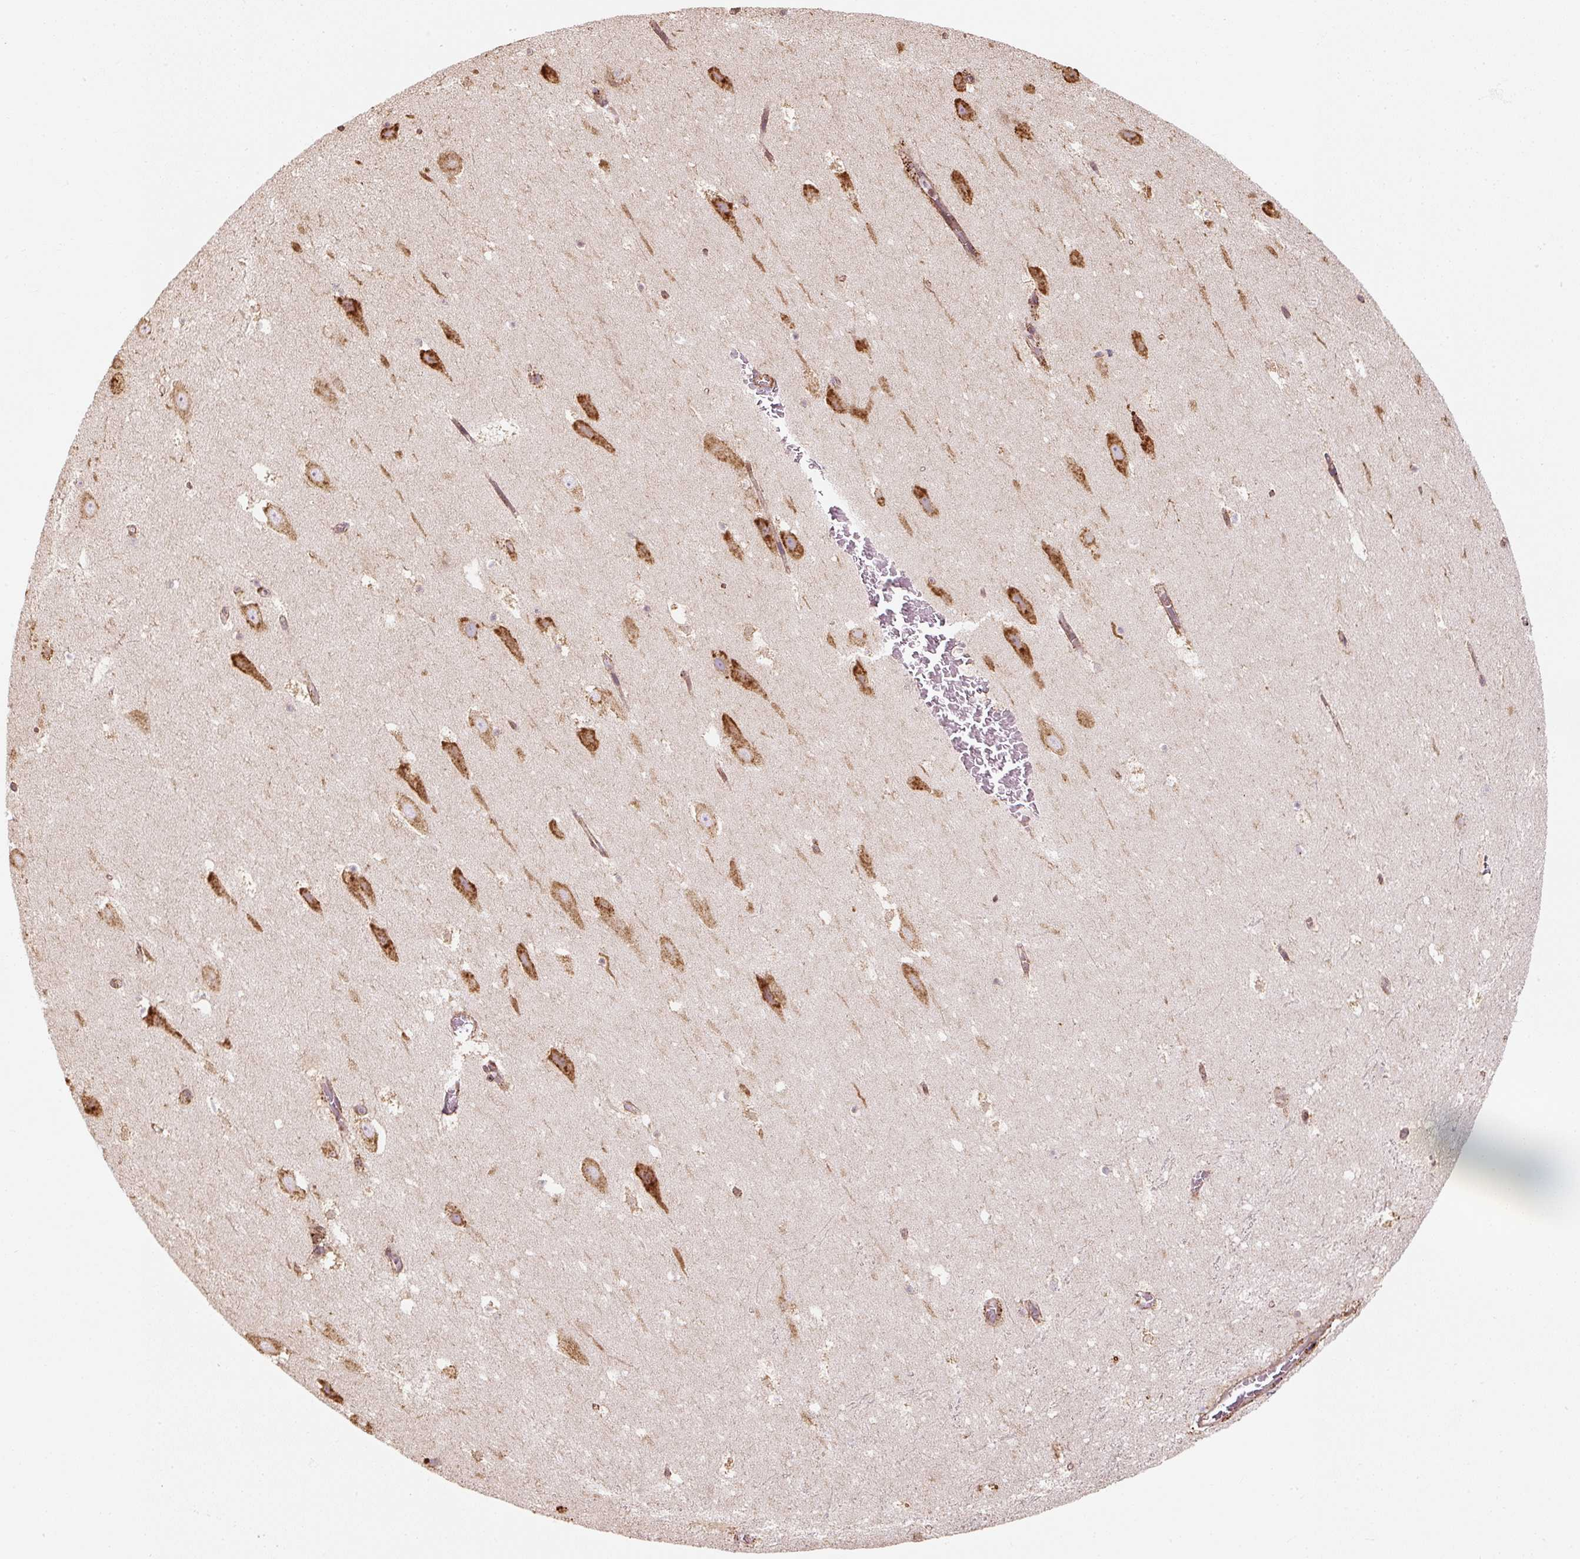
{"staining": {"intensity": "moderate", "quantity": ">75%", "location": "cytoplasmic/membranous"}, "tissue": "hippocampus", "cell_type": "Glial cells", "image_type": "normal", "snomed": [{"axis": "morphology", "description": "Normal tissue, NOS"}, {"axis": "topography", "description": "Hippocampus"}], "caption": "Immunohistochemistry staining of benign hippocampus, which exhibits medium levels of moderate cytoplasmic/membranous expression in about >75% of glial cells indicating moderate cytoplasmic/membranous protein staining. The staining was performed using DAB (3,3'-diaminobenzidine) (brown) for protein detection and nuclei were counterstained in hematoxylin (blue).", "gene": "PRKCSH", "patient": {"sex": "female", "age": 42}}